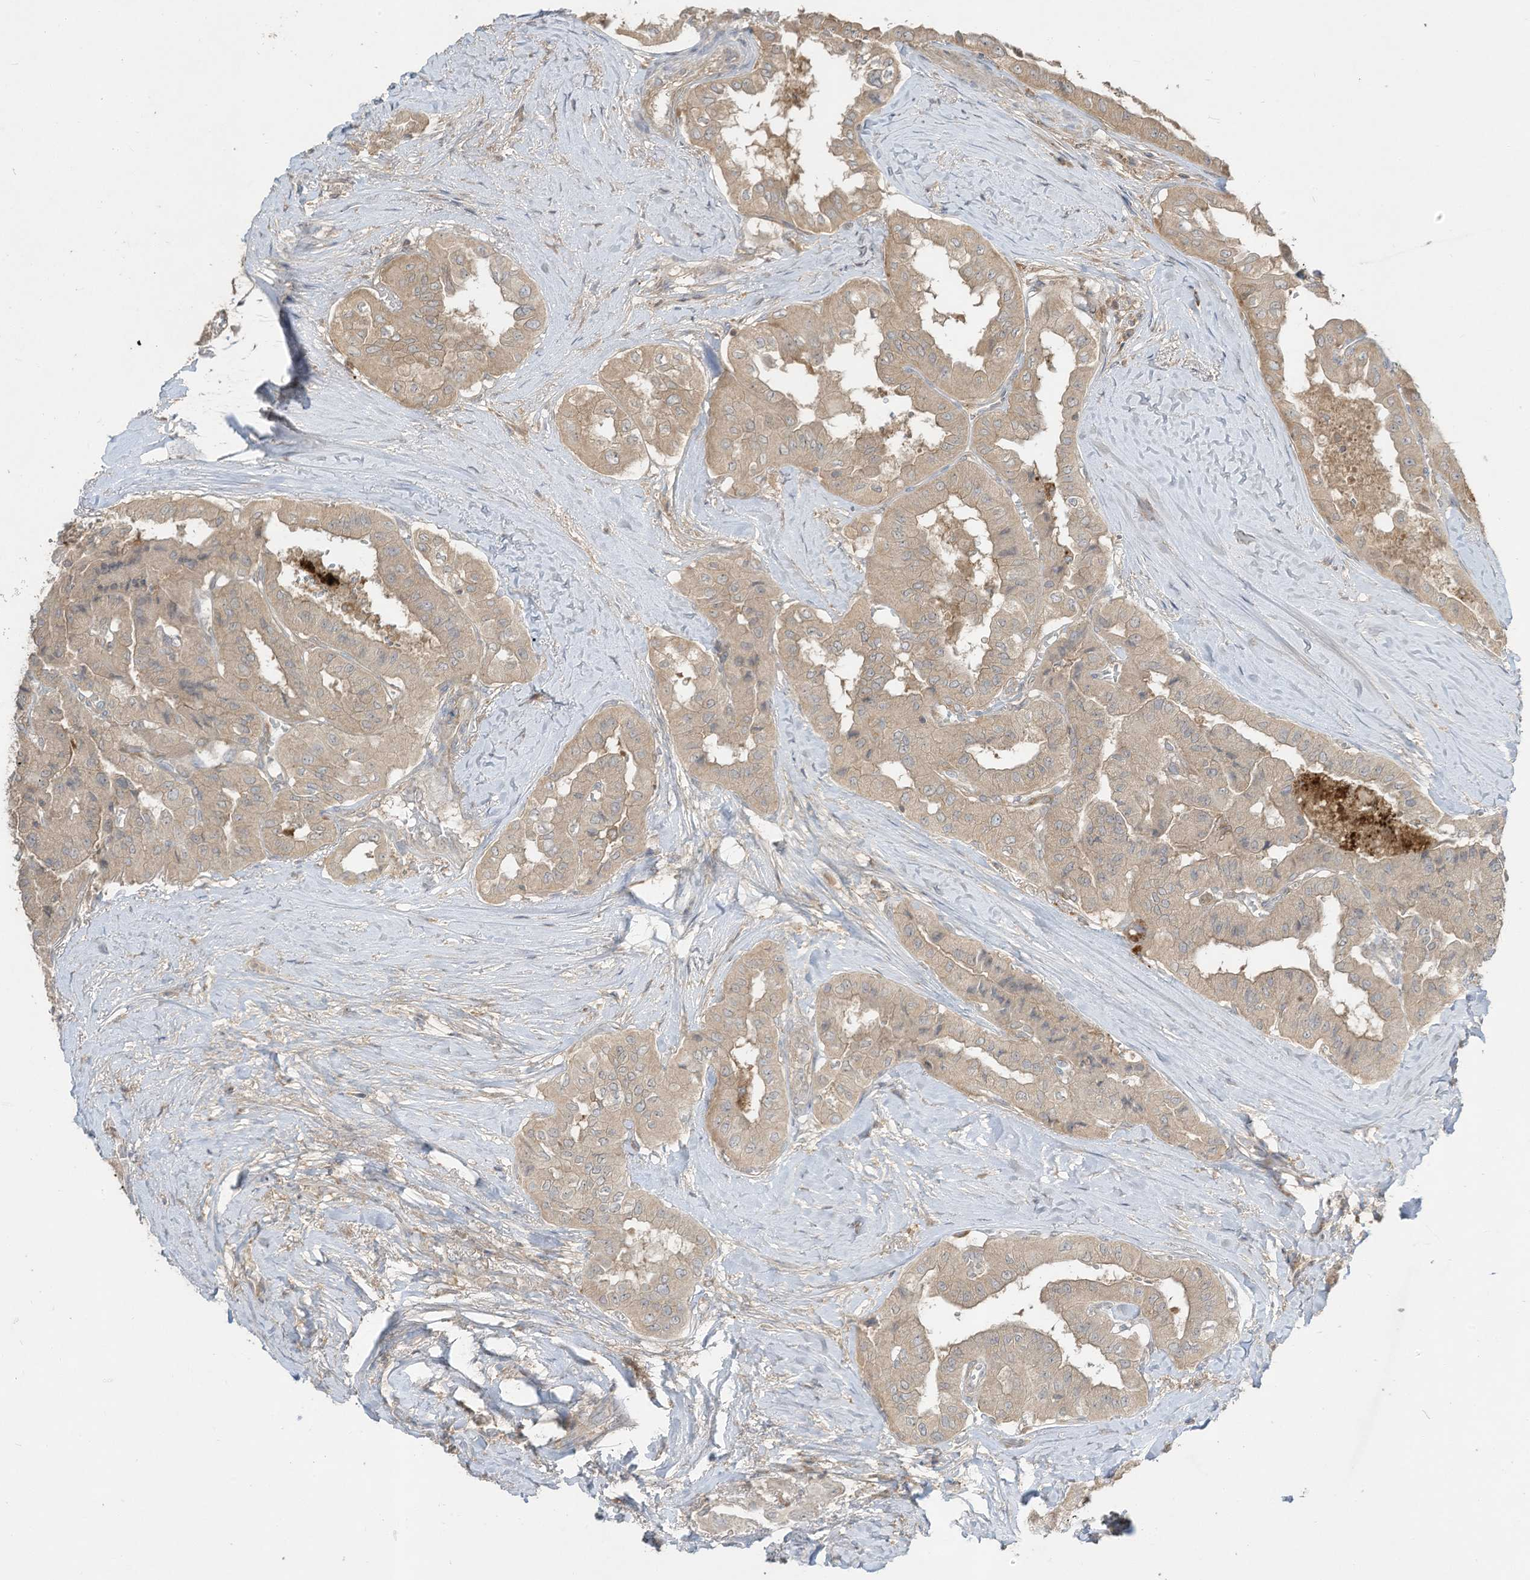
{"staining": {"intensity": "weak", "quantity": ">75%", "location": "cytoplasmic/membranous"}, "tissue": "thyroid cancer", "cell_type": "Tumor cells", "image_type": "cancer", "snomed": [{"axis": "morphology", "description": "Papillary adenocarcinoma, NOS"}, {"axis": "topography", "description": "Thyroid gland"}], "caption": "Immunohistochemical staining of human thyroid papillary adenocarcinoma exhibits weak cytoplasmic/membranous protein positivity in about >75% of tumor cells. The protein is shown in brown color, while the nuclei are stained blue.", "gene": "LDAH", "patient": {"sex": "female", "age": 59}}